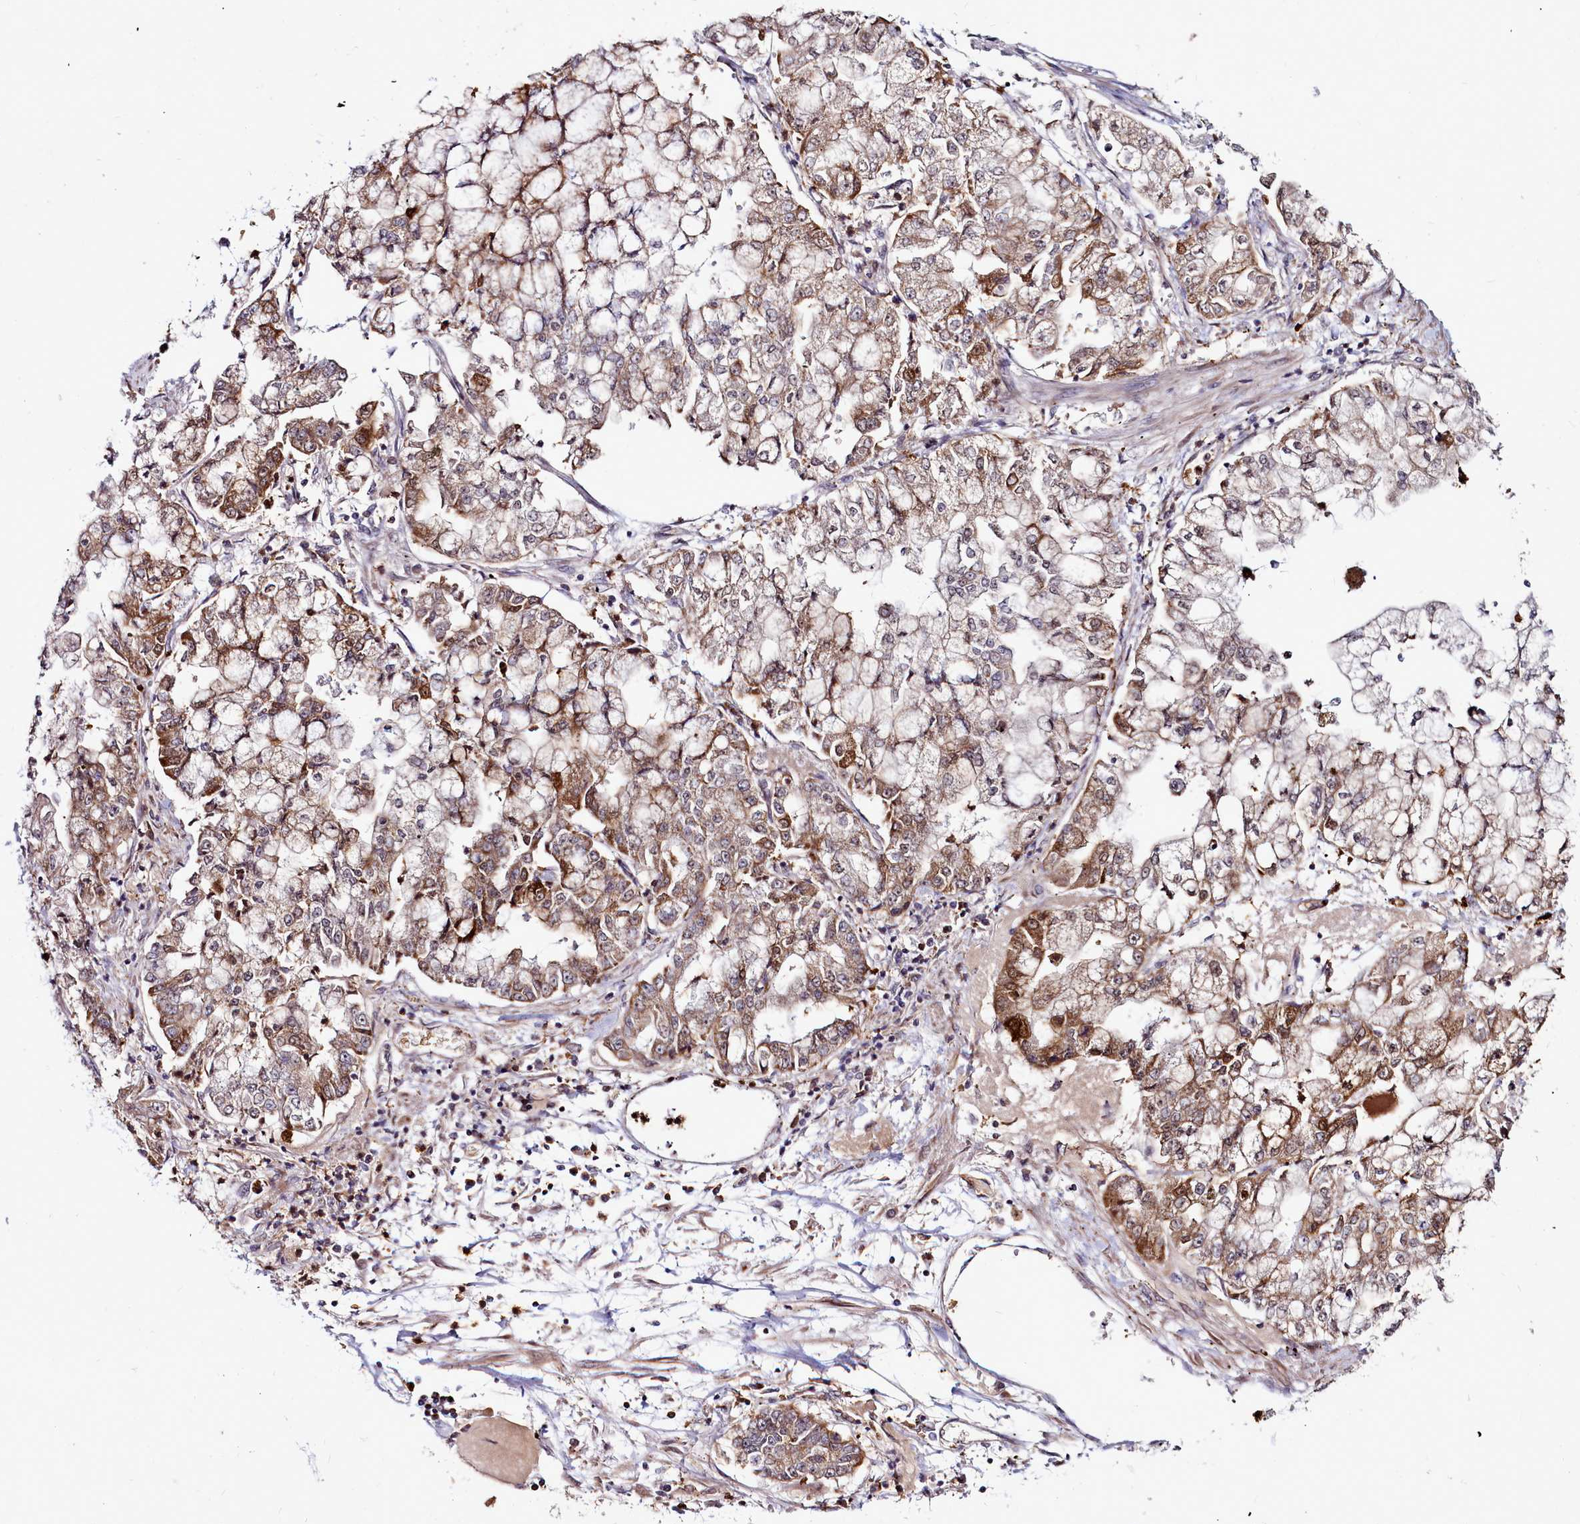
{"staining": {"intensity": "moderate", "quantity": "25%-75%", "location": "cytoplasmic/membranous"}, "tissue": "stomach cancer", "cell_type": "Tumor cells", "image_type": "cancer", "snomed": [{"axis": "morphology", "description": "Adenocarcinoma, NOS"}, {"axis": "topography", "description": "Stomach"}], "caption": "The histopathology image displays a brown stain indicating the presence of a protein in the cytoplasmic/membranous of tumor cells in stomach adenocarcinoma.", "gene": "CLK3", "patient": {"sex": "male", "age": 76}}